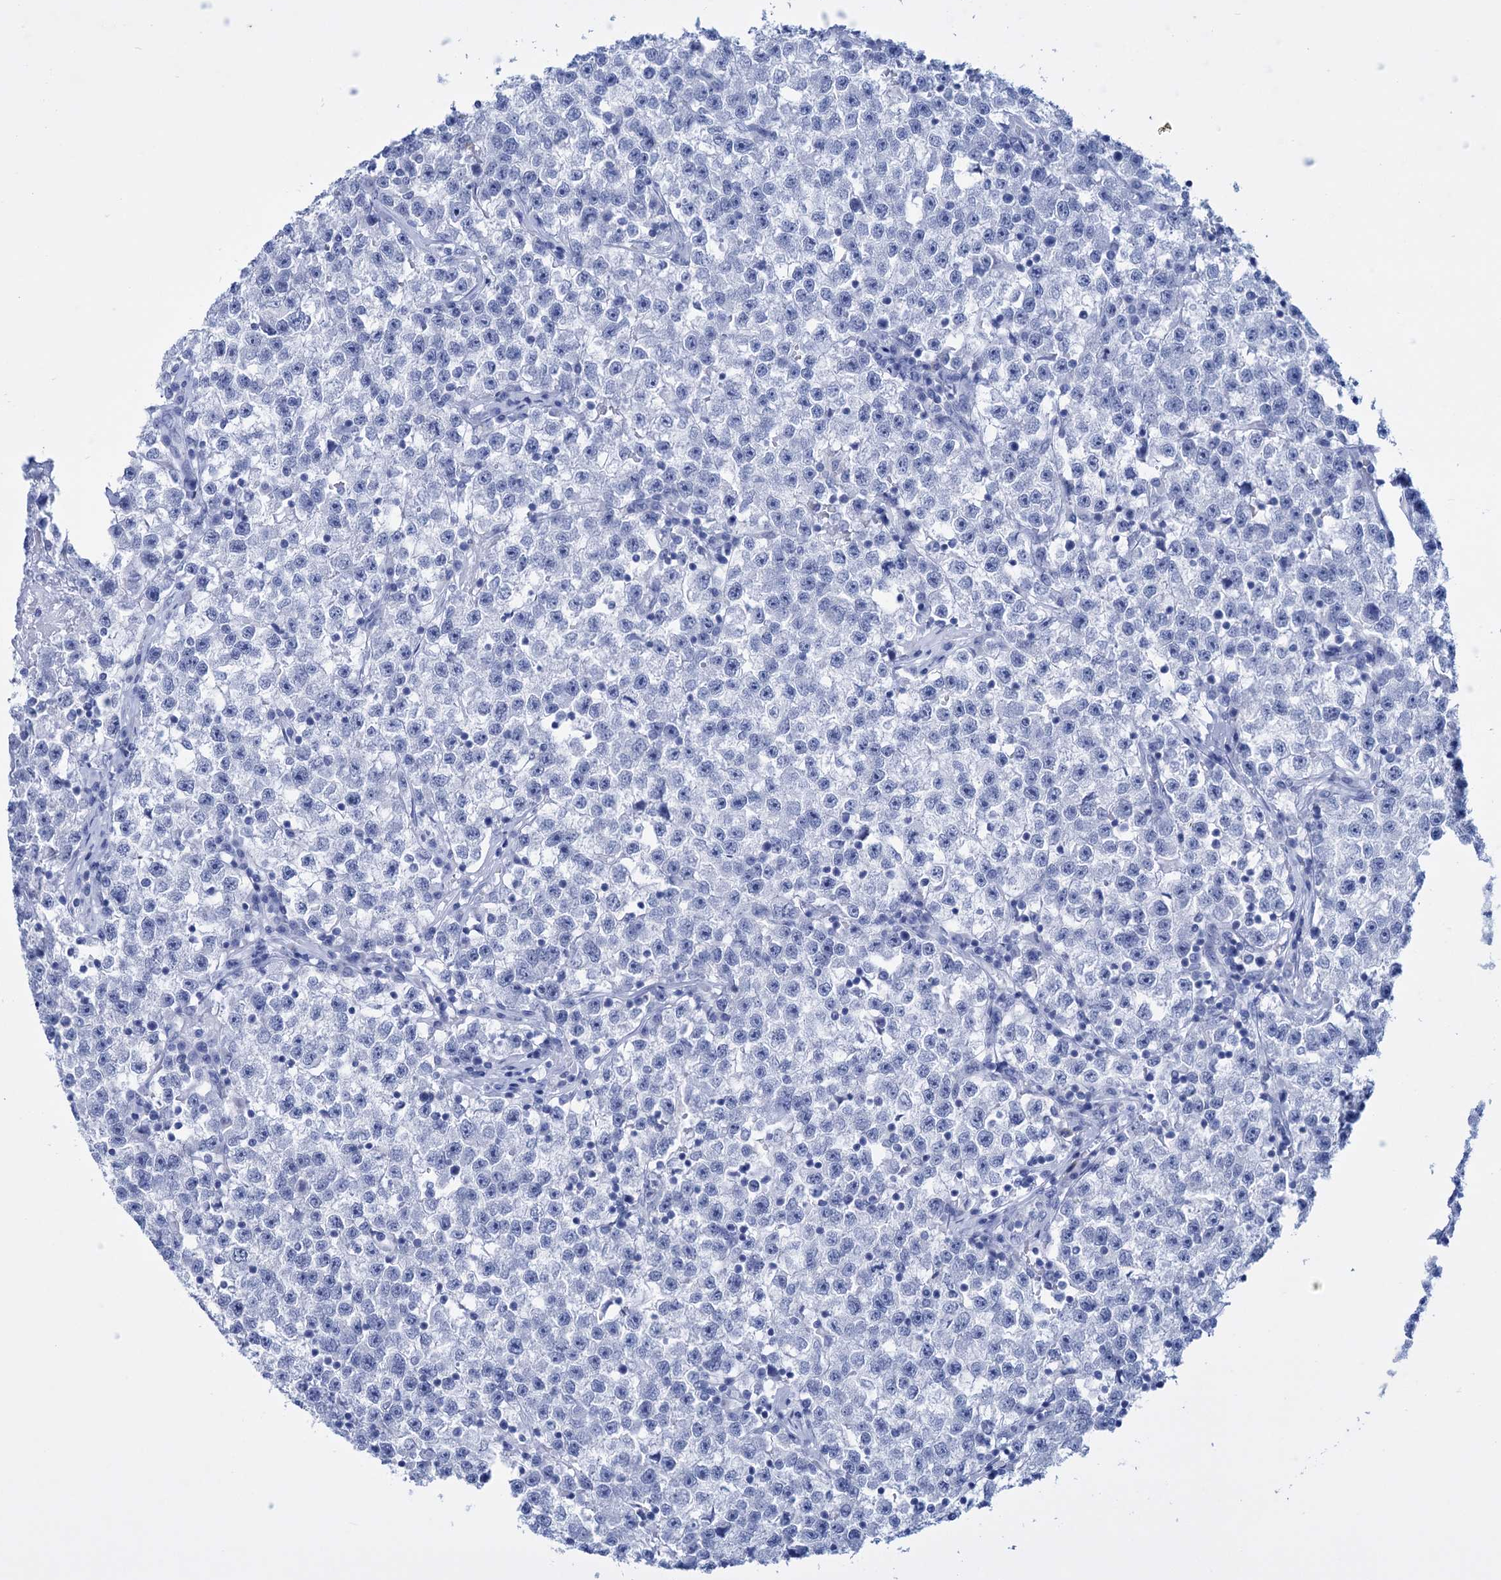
{"staining": {"intensity": "negative", "quantity": "none", "location": "none"}, "tissue": "testis cancer", "cell_type": "Tumor cells", "image_type": "cancer", "snomed": [{"axis": "morphology", "description": "Seminoma, NOS"}, {"axis": "topography", "description": "Testis"}], "caption": "This photomicrograph is of testis cancer stained with IHC to label a protein in brown with the nuclei are counter-stained blue. There is no staining in tumor cells.", "gene": "FBXW12", "patient": {"sex": "male", "age": 22}}